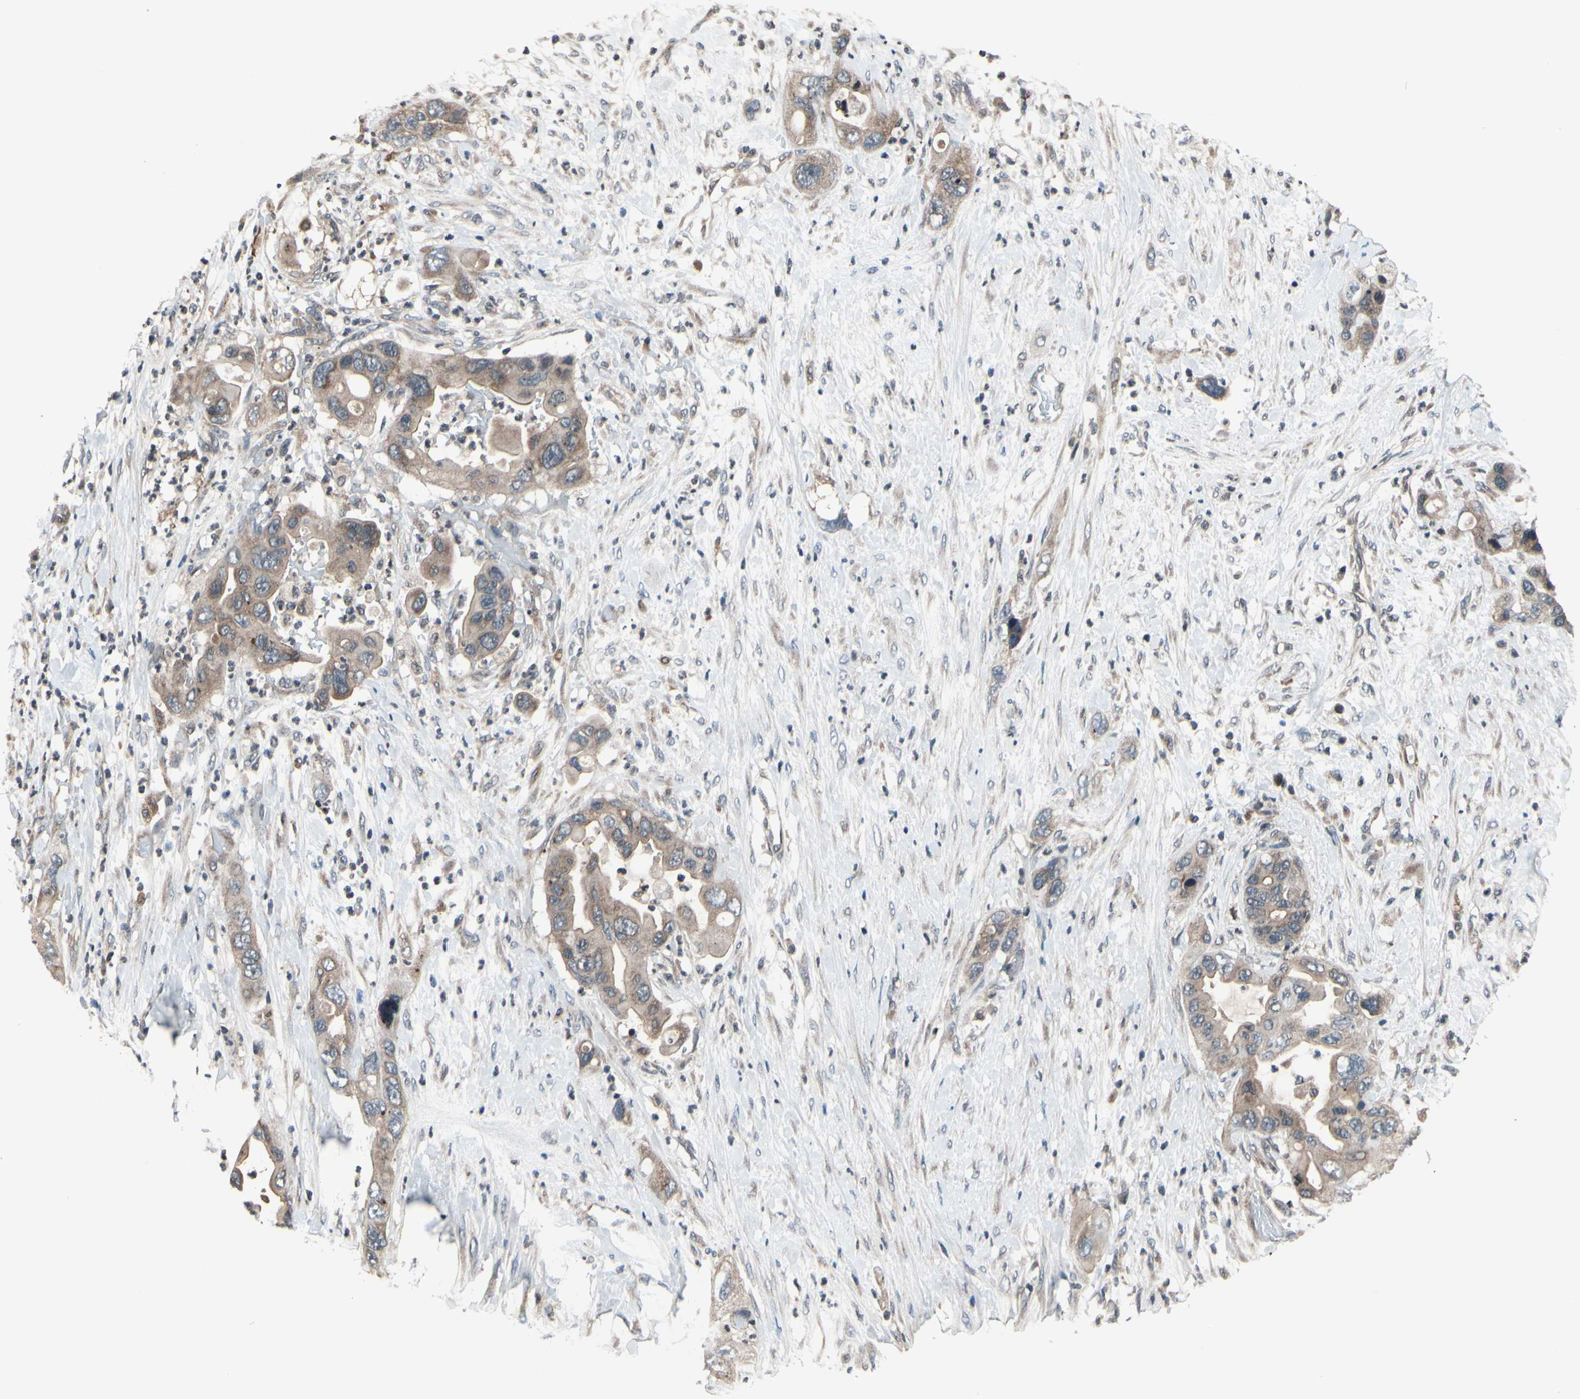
{"staining": {"intensity": "moderate", "quantity": ">75%", "location": "cytoplasmic/membranous"}, "tissue": "pancreatic cancer", "cell_type": "Tumor cells", "image_type": "cancer", "snomed": [{"axis": "morphology", "description": "Adenocarcinoma, NOS"}, {"axis": "topography", "description": "Pancreas"}], "caption": "Immunohistochemical staining of human adenocarcinoma (pancreatic) displays moderate cytoplasmic/membranous protein positivity in about >75% of tumor cells.", "gene": "MBTPS2", "patient": {"sex": "female", "age": 71}}